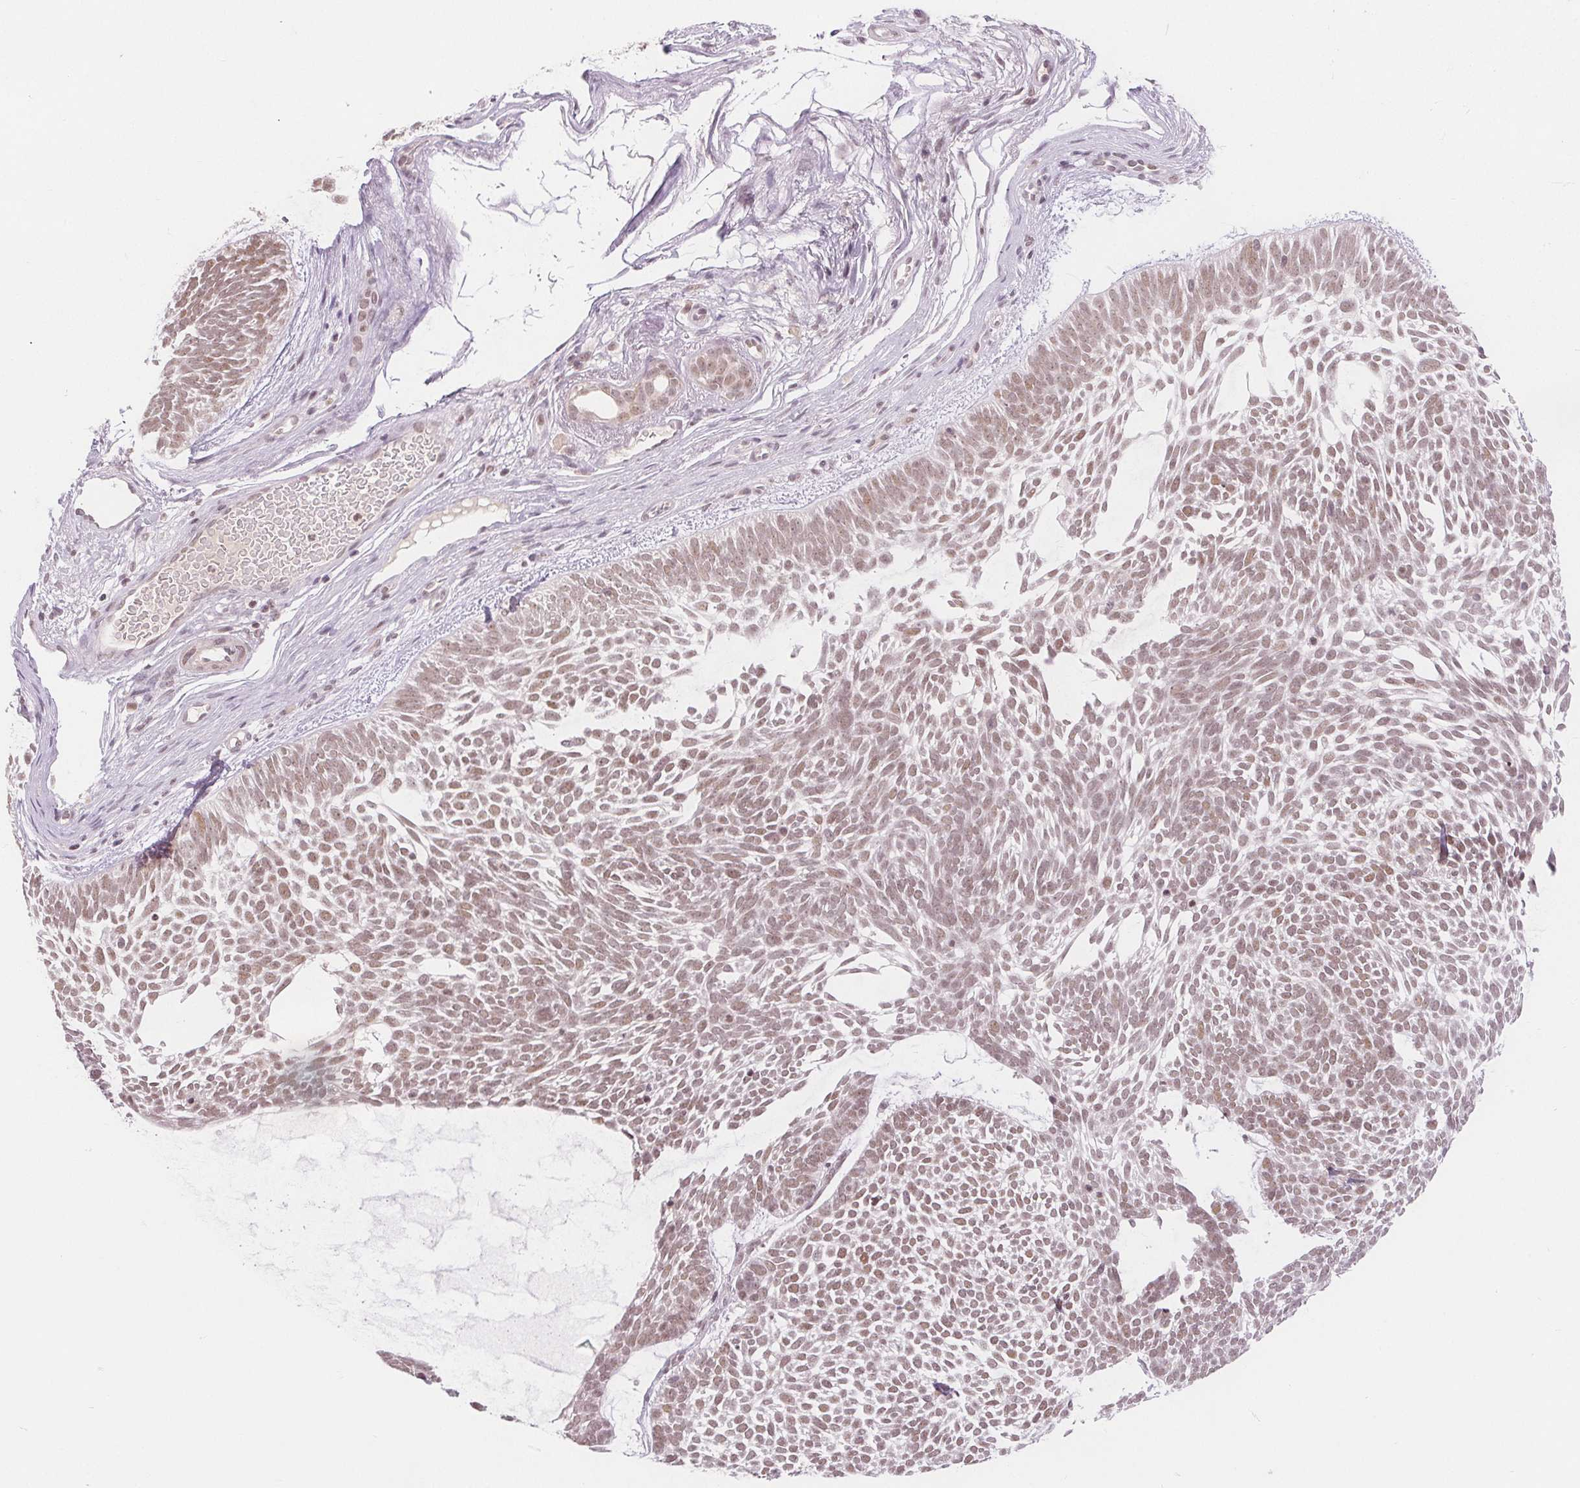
{"staining": {"intensity": "weak", "quantity": ">75%", "location": "nuclear"}, "tissue": "skin cancer", "cell_type": "Tumor cells", "image_type": "cancer", "snomed": [{"axis": "morphology", "description": "Basal cell carcinoma"}, {"axis": "topography", "description": "Skin"}, {"axis": "topography", "description": "Skin of face"}], "caption": "Basal cell carcinoma (skin) was stained to show a protein in brown. There is low levels of weak nuclear staining in approximately >75% of tumor cells.", "gene": "DEK", "patient": {"sex": "male", "age": 83}}